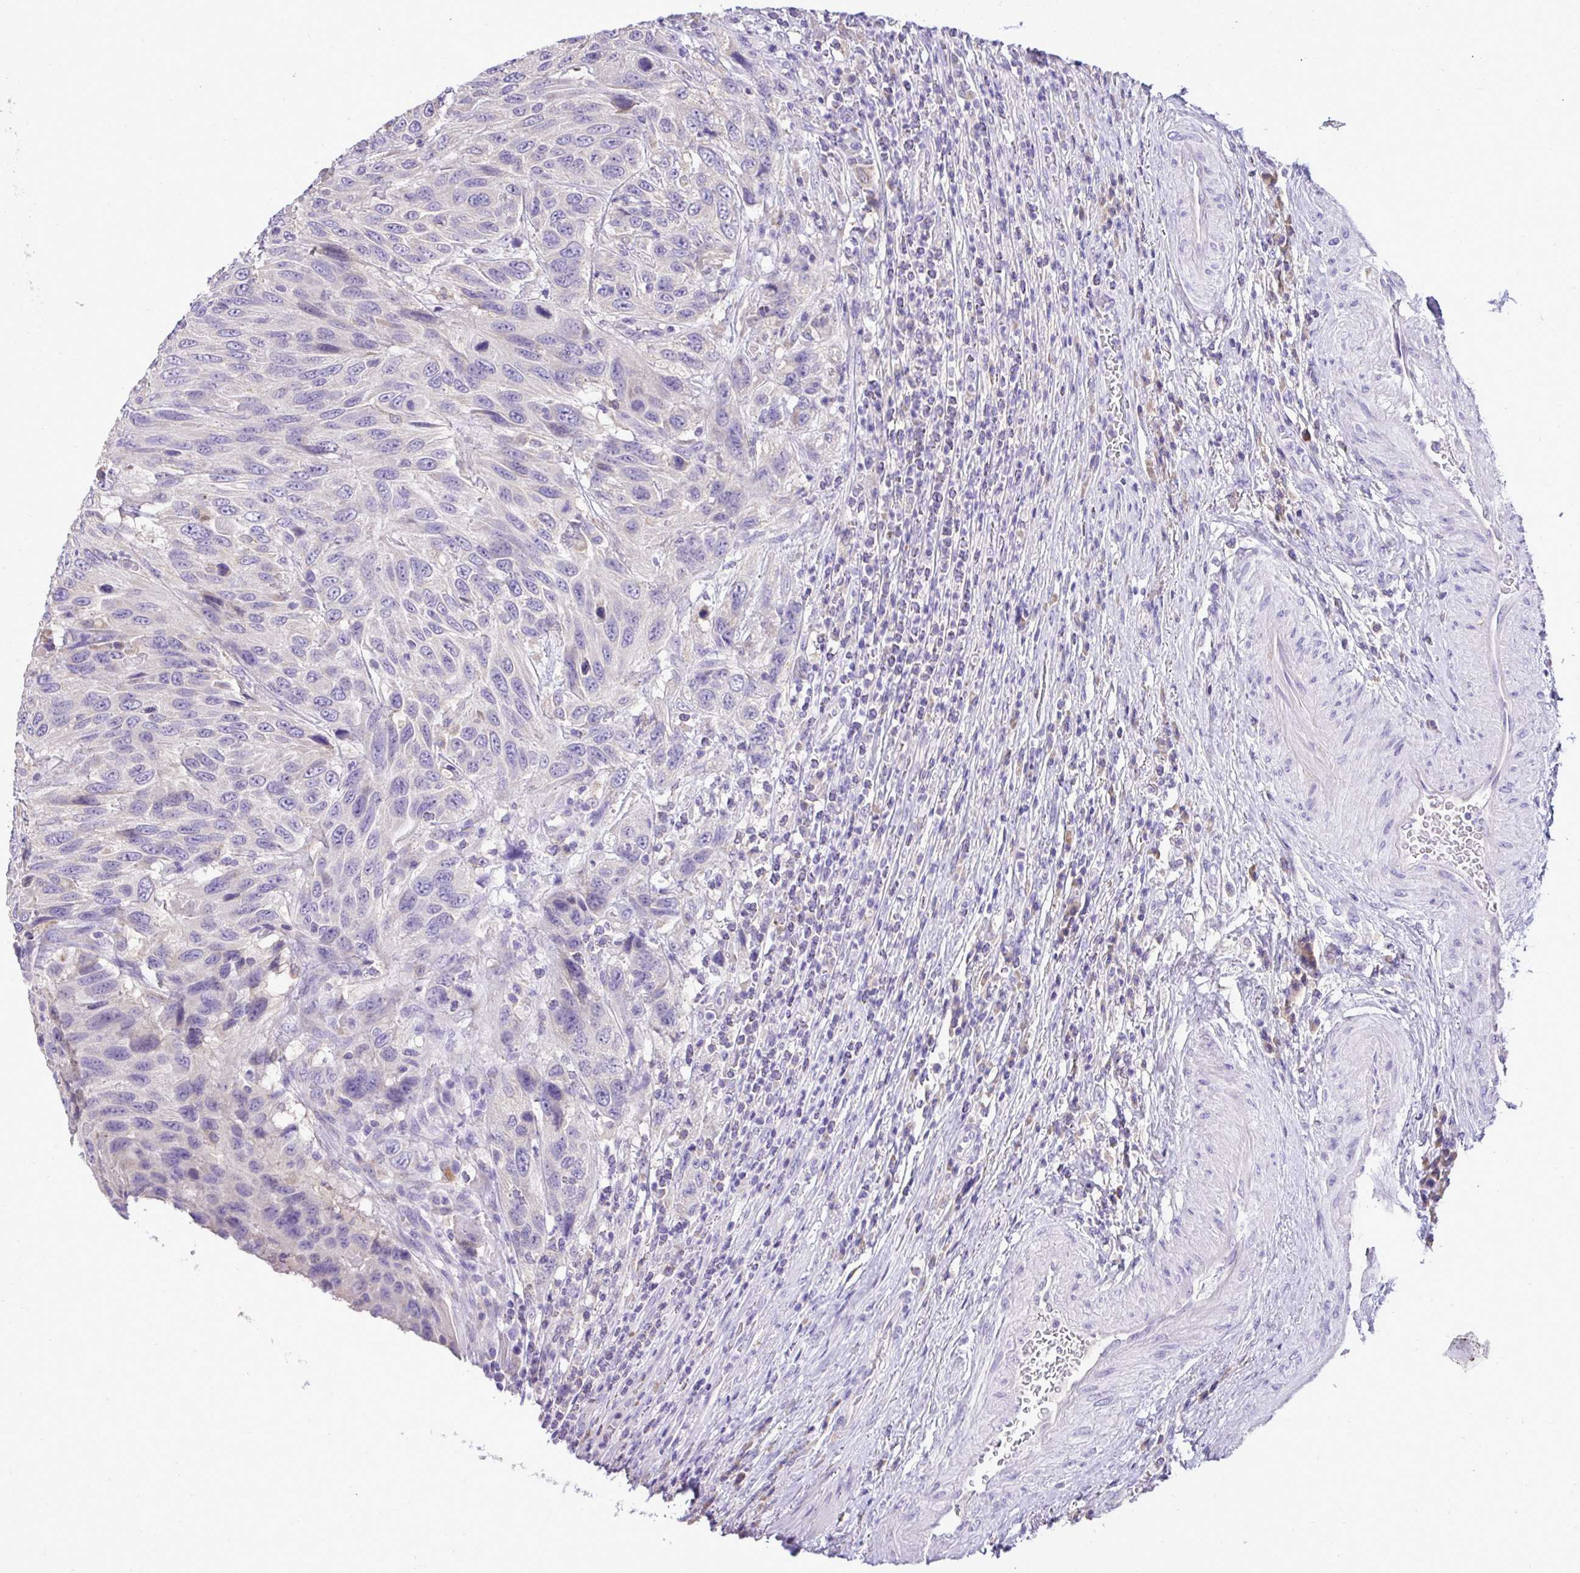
{"staining": {"intensity": "negative", "quantity": "none", "location": "none"}, "tissue": "urothelial cancer", "cell_type": "Tumor cells", "image_type": "cancer", "snomed": [{"axis": "morphology", "description": "Urothelial carcinoma, High grade"}, {"axis": "topography", "description": "Urinary bladder"}], "caption": "IHC histopathology image of human urothelial cancer stained for a protein (brown), which shows no expression in tumor cells. (Brightfield microscopy of DAB immunohistochemistry (IHC) at high magnification).", "gene": "ST8SIA2", "patient": {"sex": "female", "age": 70}}